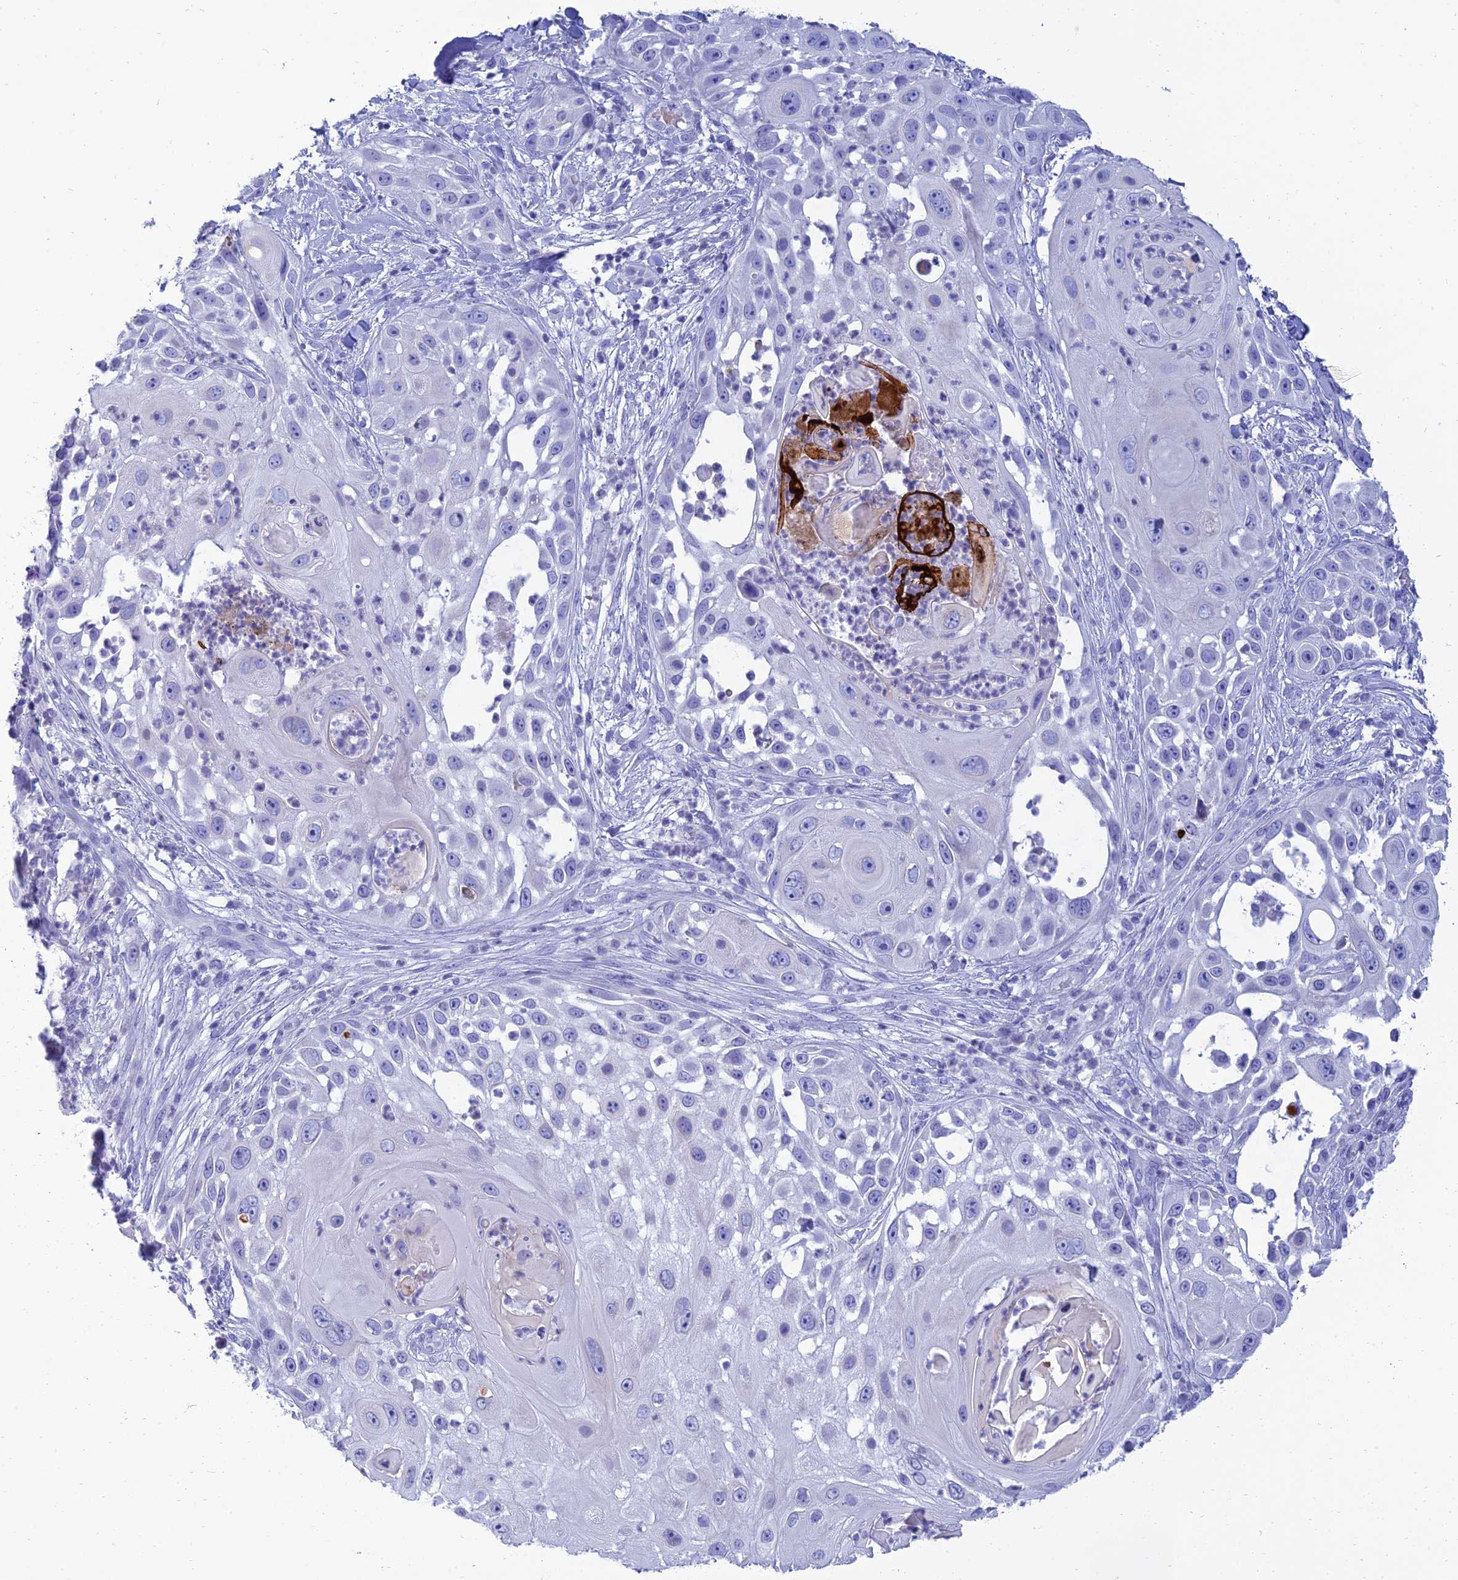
{"staining": {"intensity": "negative", "quantity": "none", "location": "none"}, "tissue": "skin cancer", "cell_type": "Tumor cells", "image_type": "cancer", "snomed": [{"axis": "morphology", "description": "Squamous cell carcinoma, NOS"}, {"axis": "topography", "description": "Skin"}], "caption": "Immunohistochemical staining of human skin squamous cell carcinoma demonstrates no significant positivity in tumor cells.", "gene": "MAL2", "patient": {"sex": "female", "age": 44}}